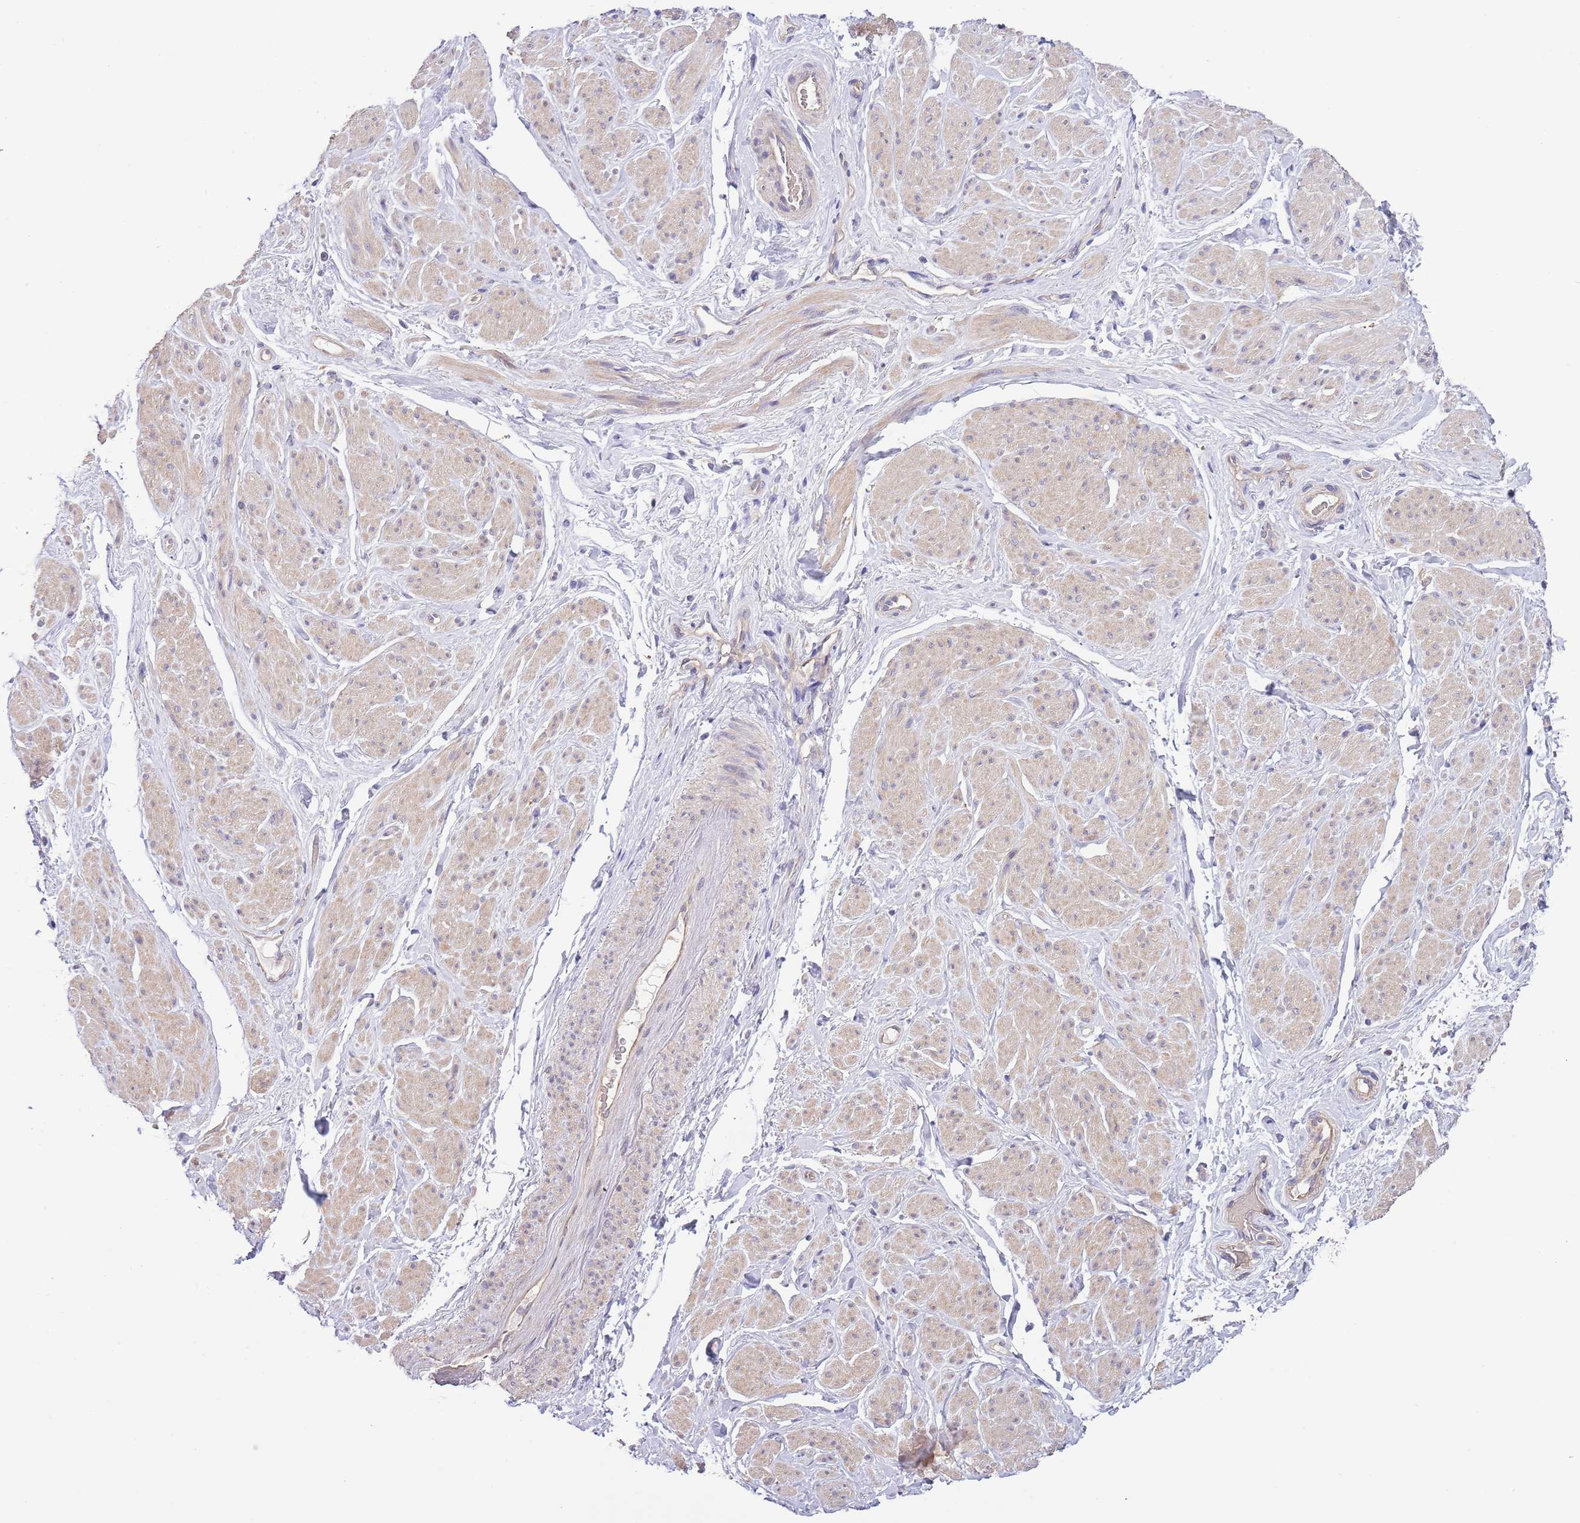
{"staining": {"intensity": "weak", "quantity": "25%-75%", "location": "cytoplasmic/membranous"}, "tissue": "smooth muscle", "cell_type": "Smooth muscle cells", "image_type": "normal", "snomed": [{"axis": "morphology", "description": "Normal tissue, NOS"}, {"axis": "topography", "description": "Smooth muscle"}, {"axis": "topography", "description": "Peripheral nerve tissue"}], "caption": "Smooth muscle stained with DAB (3,3'-diaminobenzidine) IHC exhibits low levels of weak cytoplasmic/membranous expression in approximately 25%-75% of smooth muscle cells.", "gene": "LIPJ", "patient": {"sex": "male", "age": 69}}